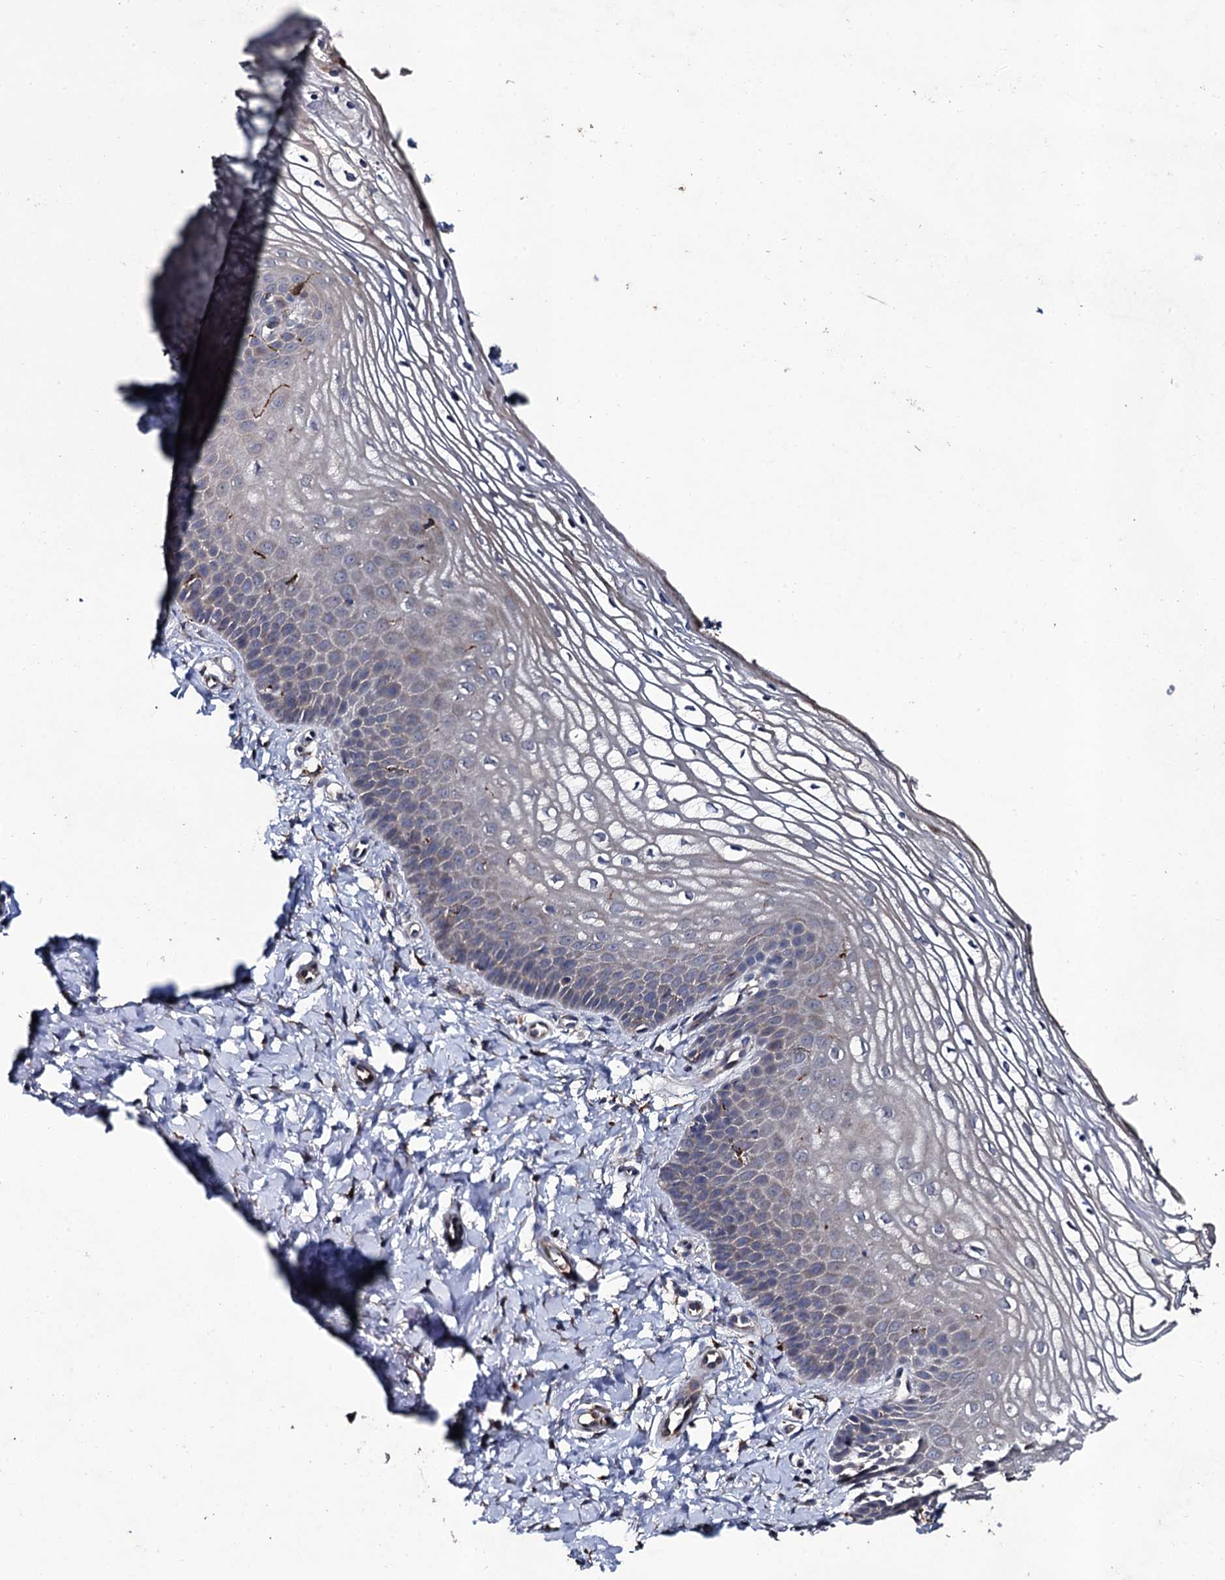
{"staining": {"intensity": "weak", "quantity": "<25%", "location": "cytoplasmic/membranous"}, "tissue": "vagina", "cell_type": "Squamous epithelial cells", "image_type": "normal", "snomed": [{"axis": "morphology", "description": "Normal tissue, NOS"}, {"axis": "topography", "description": "Vagina"}, {"axis": "topography", "description": "Cervix"}], "caption": "Squamous epithelial cells show no significant protein positivity in unremarkable vagina. Brightfield microscopy of immunohistochemistry (IHC) stained with DAB (3,3'-diaminobenzidine) (brown) and hematoxylin (blue), captured at high magnification.", "gene": "LRRC28", "patient": {"sex": "female", "age": 40}}